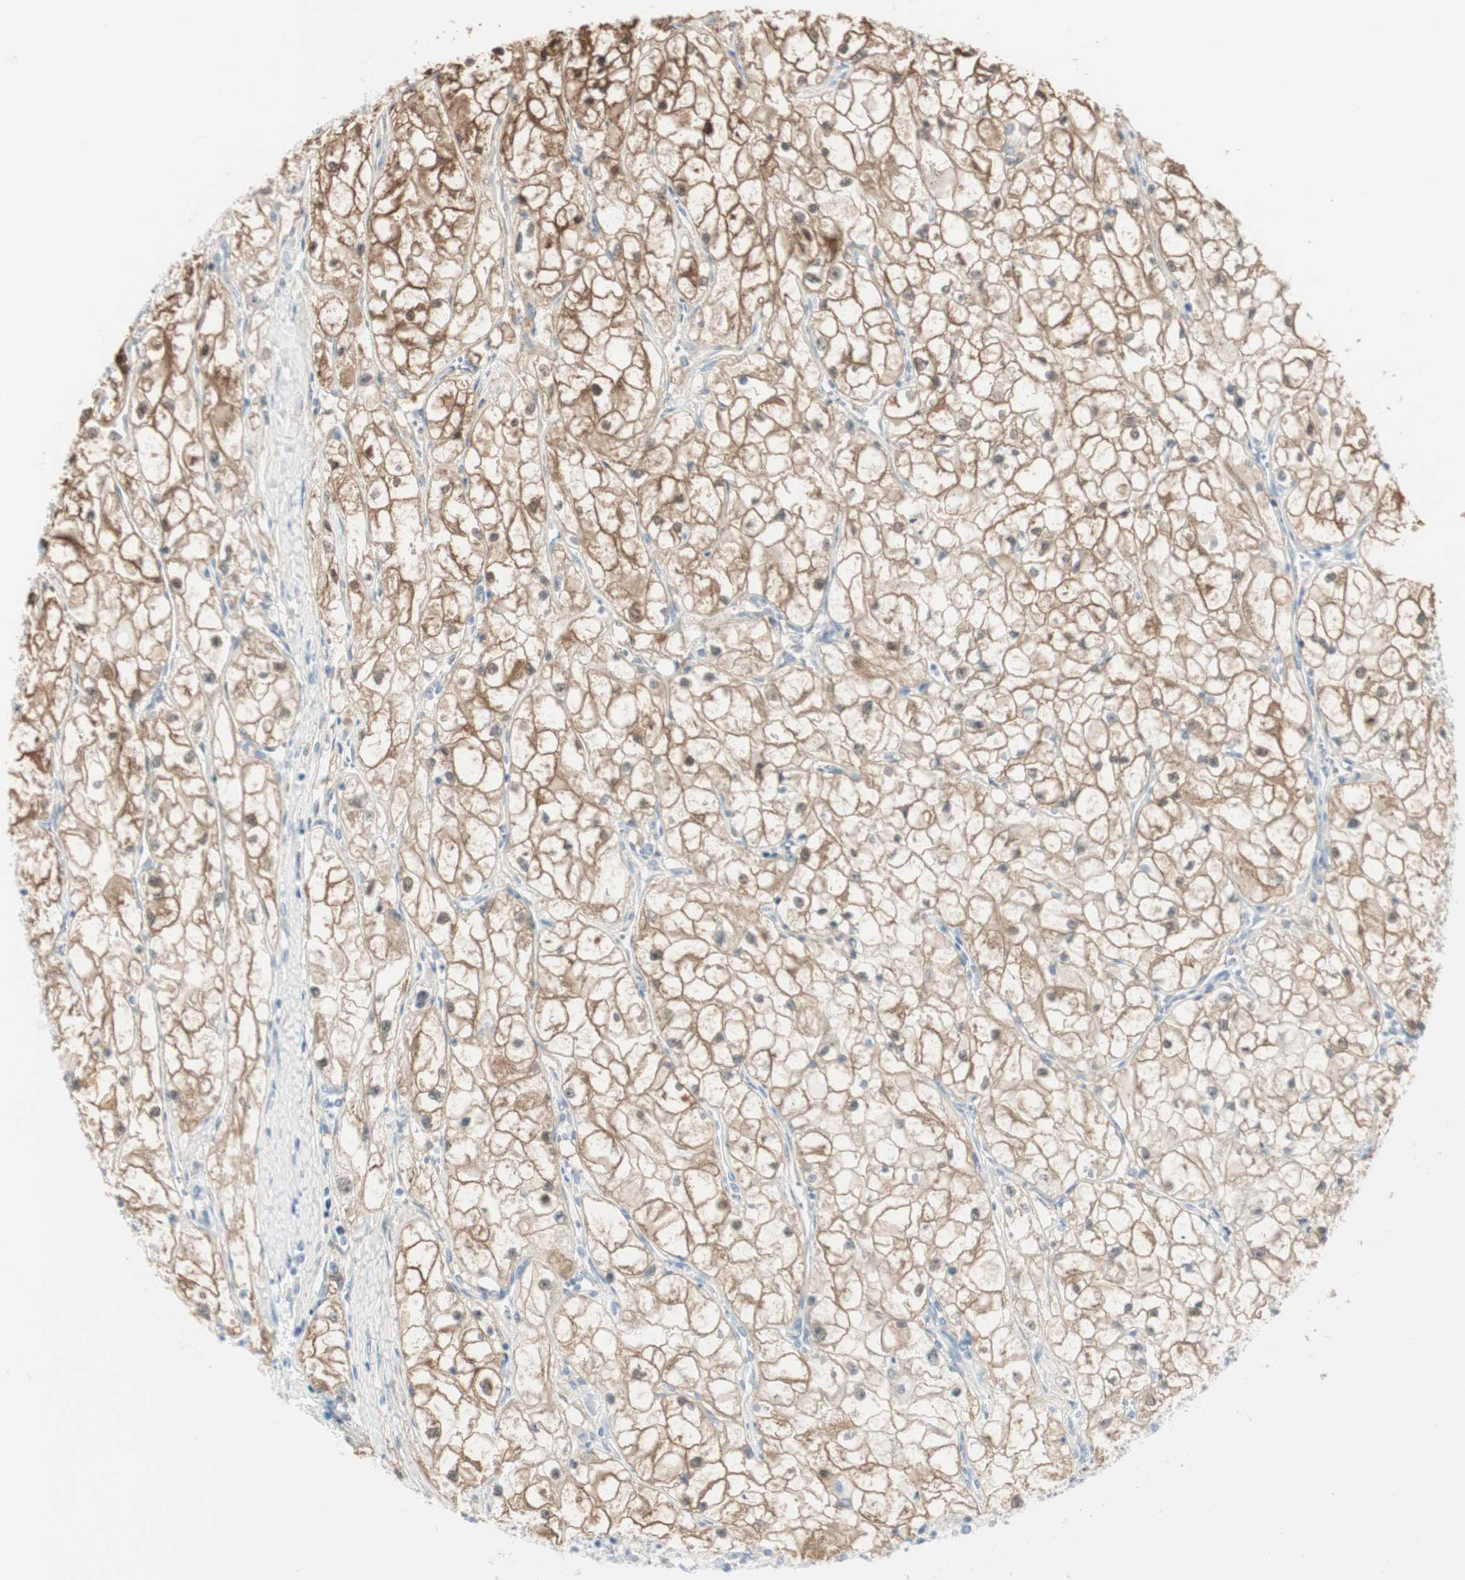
{"staining": {"intensity": "moderate", "quantity": ">75%", "location": "cytoplasmic/membranous,nuclear"}, "tissue": "renal cancer", "cell_type": "Tumor cells", "image_type": "cancer", "snomed": [{"axis": "morphology", "description": "Adenocarcinoma, NOS"}, {"axis": "topography", "description": "Kidney"}], "caption": "Immunohistochemistry (IHC) micrograph of human renal cancer (adenocarcinoma) stained for a protein (brown), which displays medium levels of moderate cytoplasmic/membranous and nuclear expression in approximately >75% of tumor cells.", "gene": "CDK3", "patient": {"sex": "female", "age": 70}}